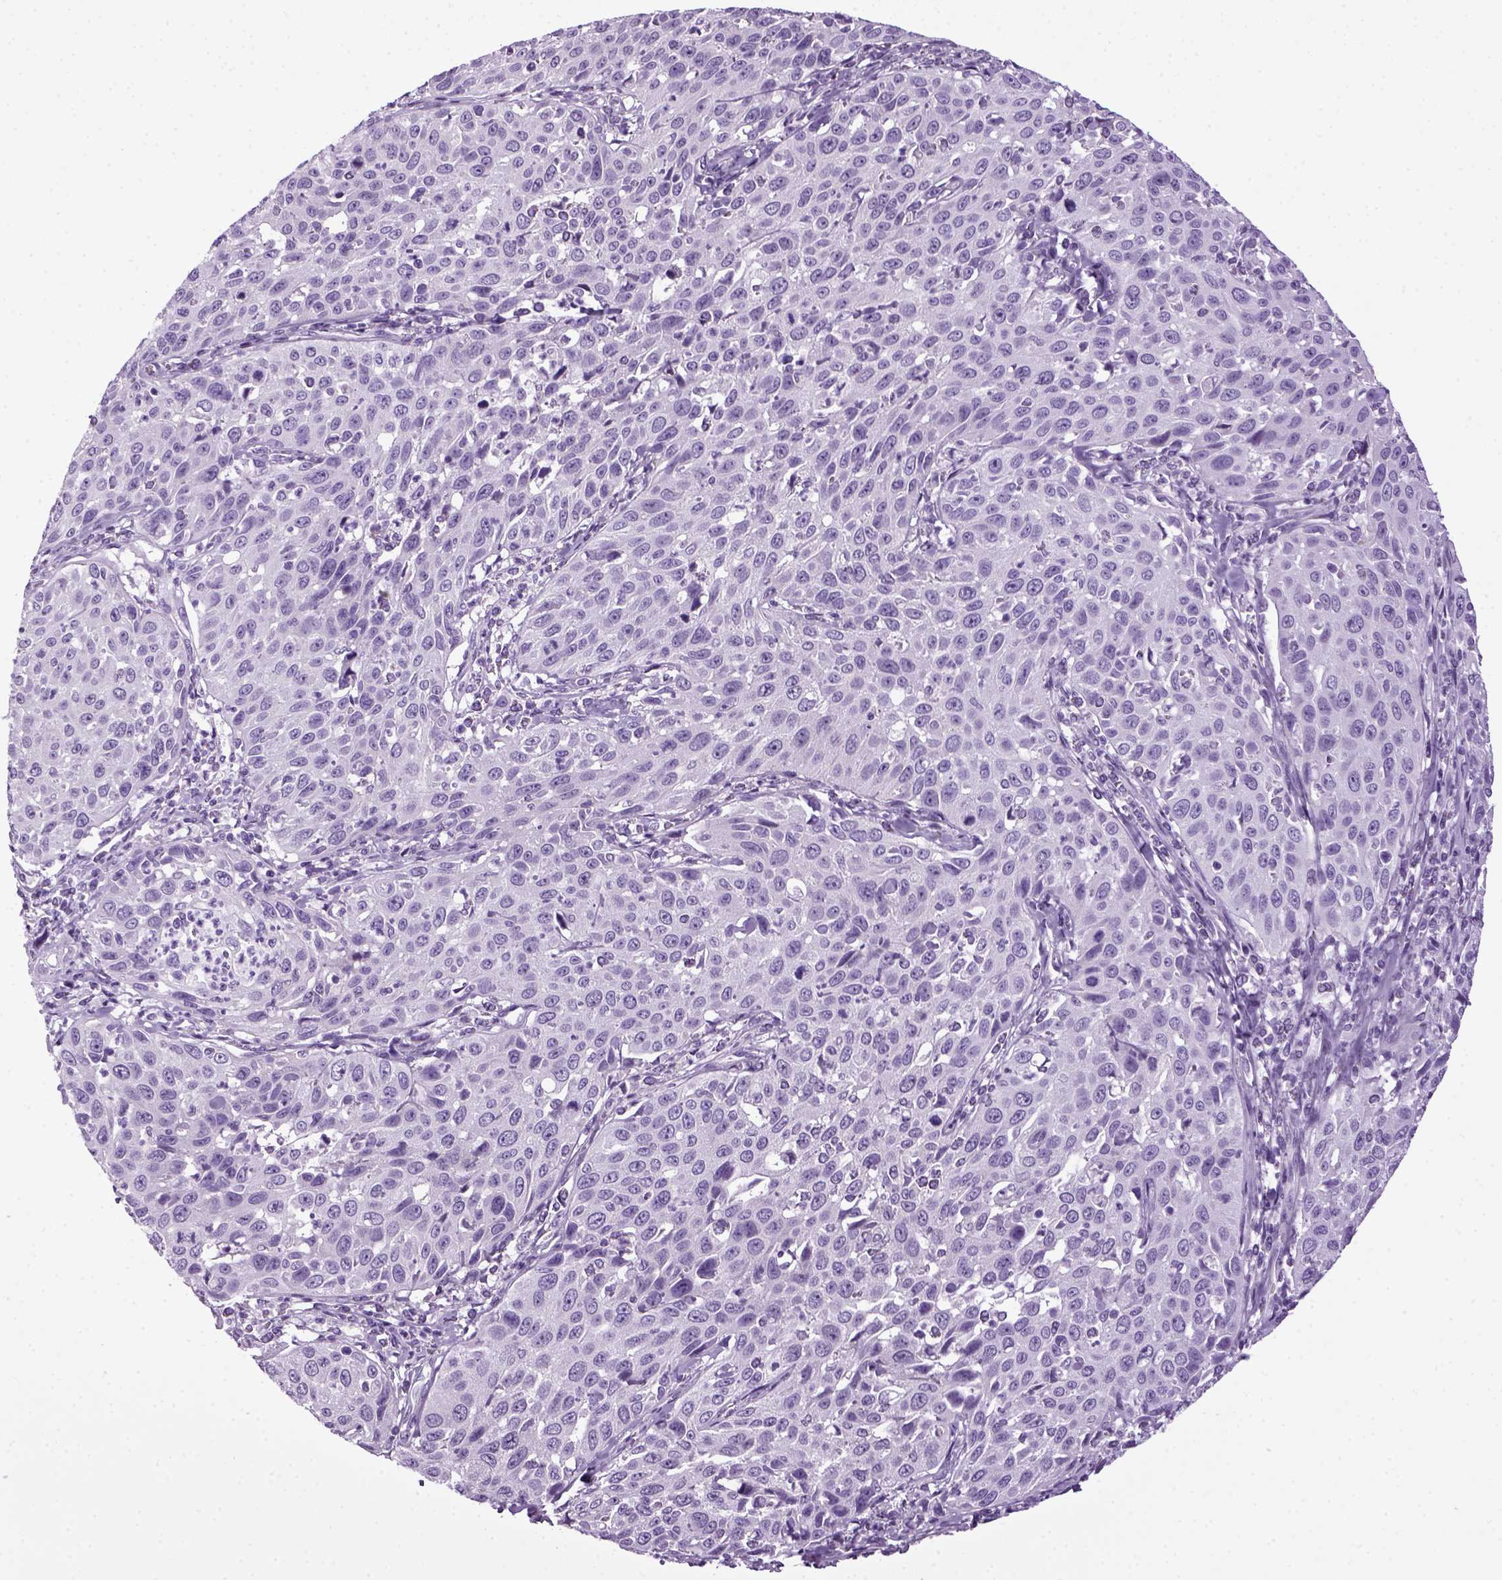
{"staining": {"intensity": "negative", "quantity": "none", "location": "none"}, "tissue": "cervical cancer", "cell_type": "Tumor cells", "image_type": "cancer", "snomed": [{"axis": "morphology", "description": "Squamous cell carcinoma, NOS"}, {"axis": "topography", "description": "Cervix"}], "caption": "Immunohistochemical staining of cervical cancer (squamous cell carcinoma) exhibits no significant expression in tumor cells.", "gene": "HMCN2", "patient": {"sex": "female", "age": 26}}